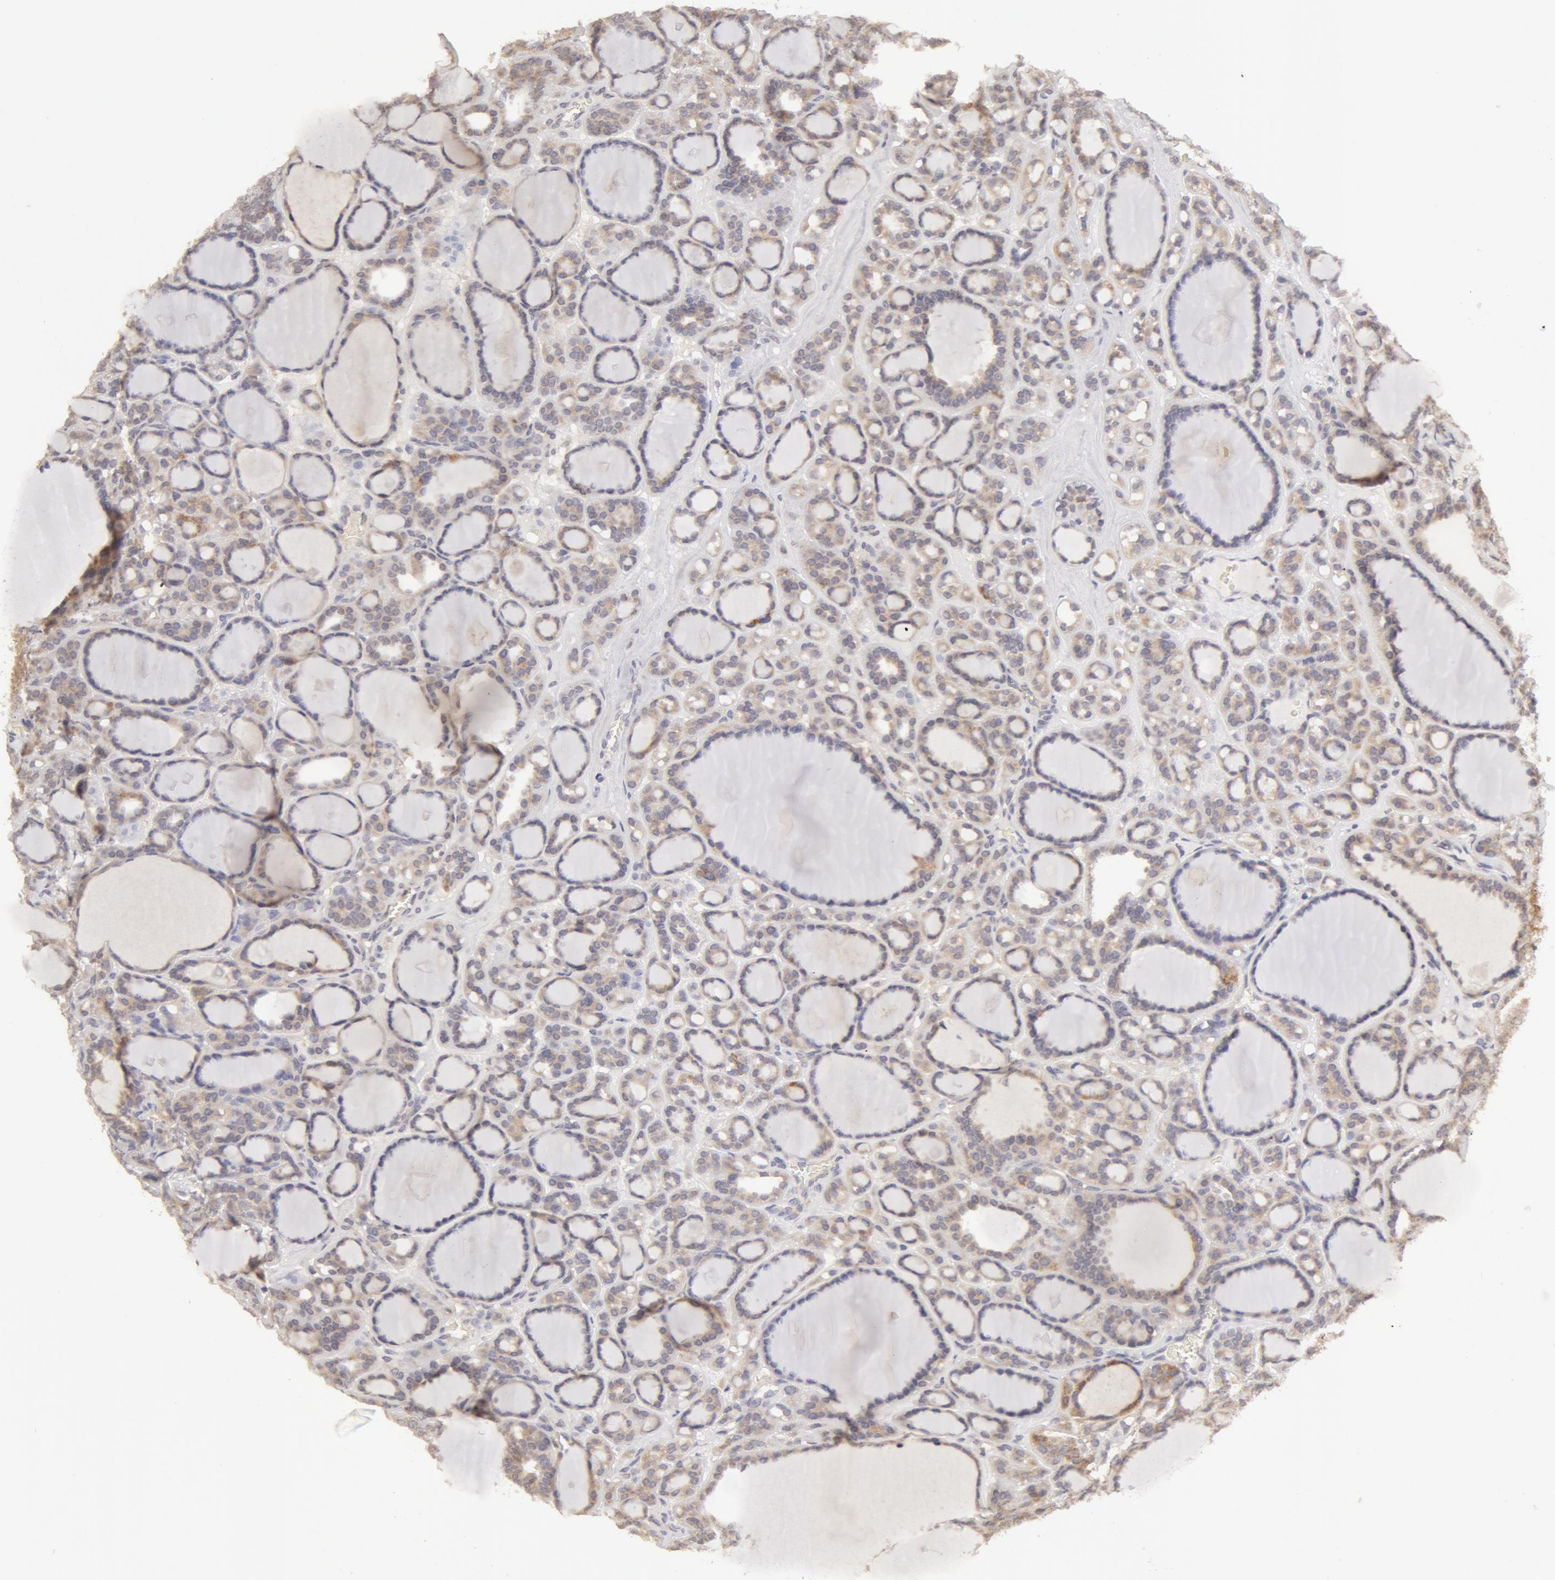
{"staining": {"intensity": "negative", "quantity": "none", "location": "none"}, "tissue": "thyroid cancer", "cell_type": "Tumor cells", "image_type": "cancer", "snomed": [{"axis": "morphology", "description": "Follicular adenoma carcinoma, NOS"}, {"axis": "topography", "description": "Thyroid gland"}], "caption": "The immunohistochemistry photomicrograph has no significant positivity in tumor cells of thyroid cancer tissue.", "gene": "ADPRH", "patient": {"sex": "female", "age": 71}}